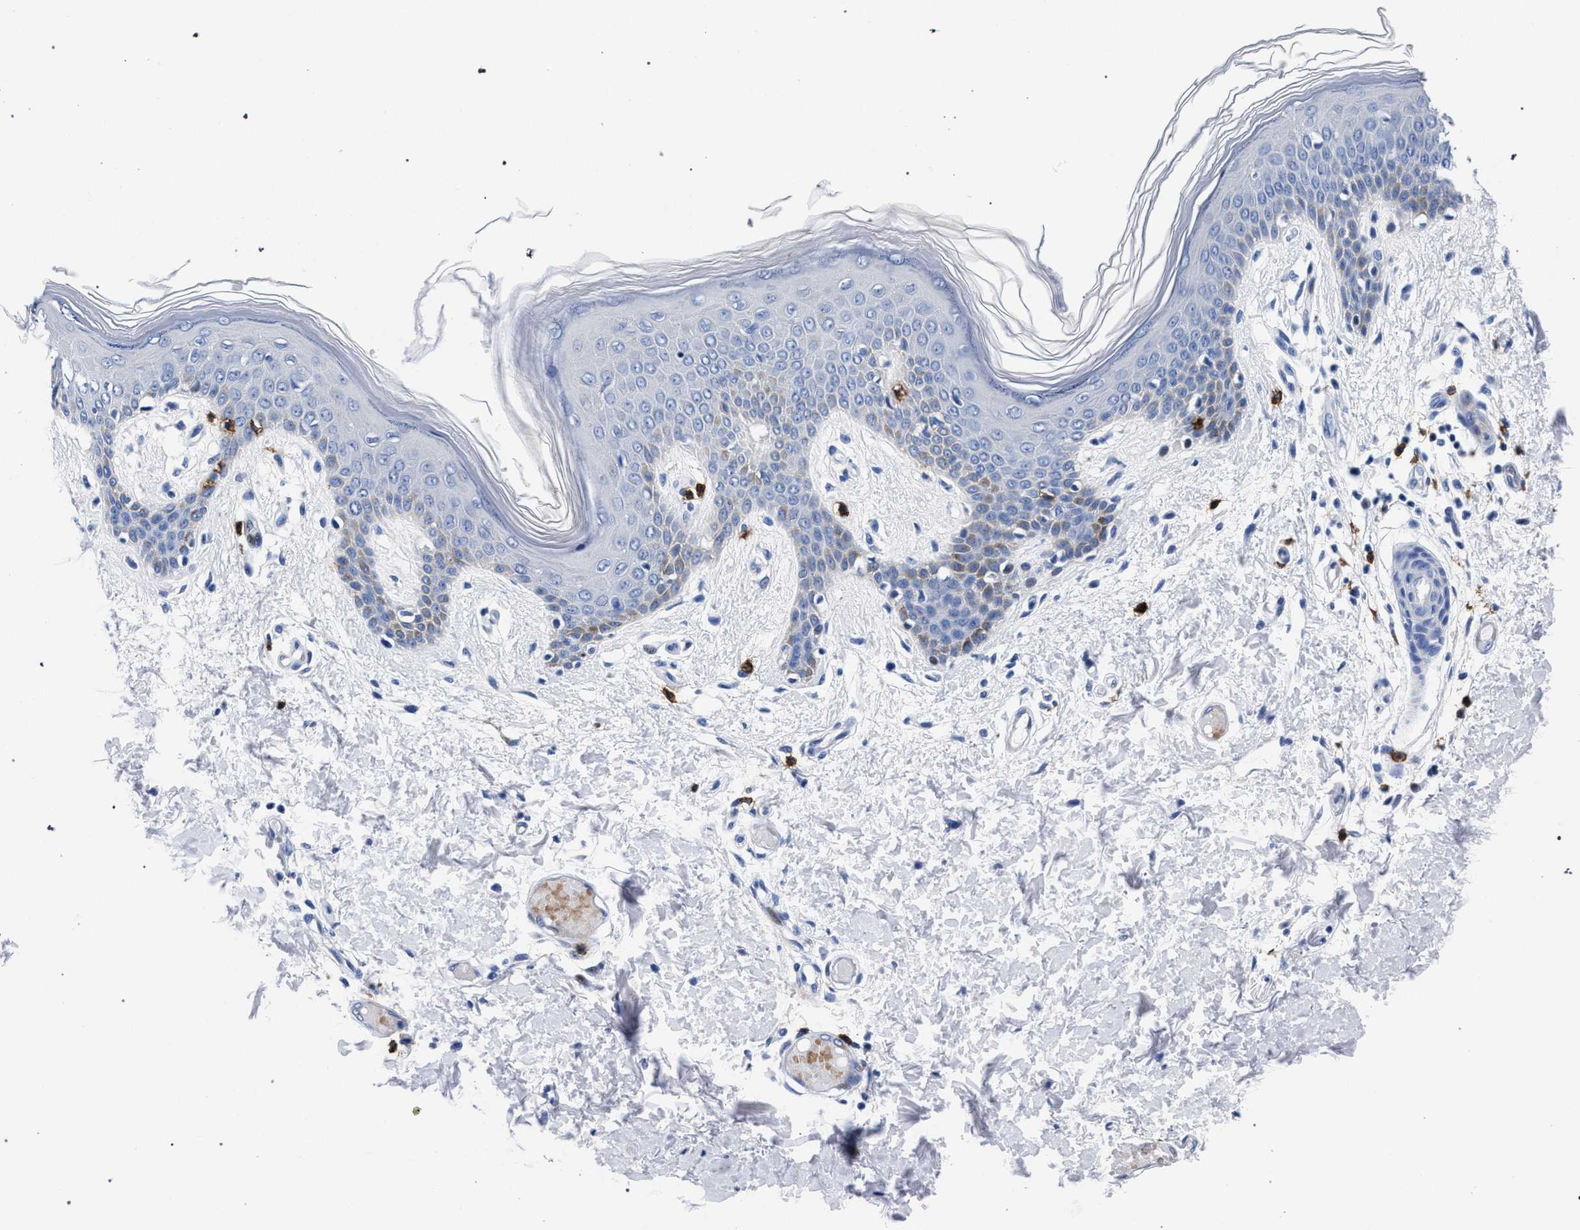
{"staining": {"intensity": "negative", "quantity": "none", "location": "none"}, "tissue": "skin", "cell_type": "Fibroblasts", "image_type": "normal", "snomed": [{"axis": "morphology", "description": "Normal tissue, NOS"}, {"axis": "topography", "description": "Skin"}], "caption": "This is an immunohistochemistry (IHC) image of normal skin. There is no expression in fibroblasts.", "gene": "KLRK1", "patient": {"sex": "male", "age": 53}}